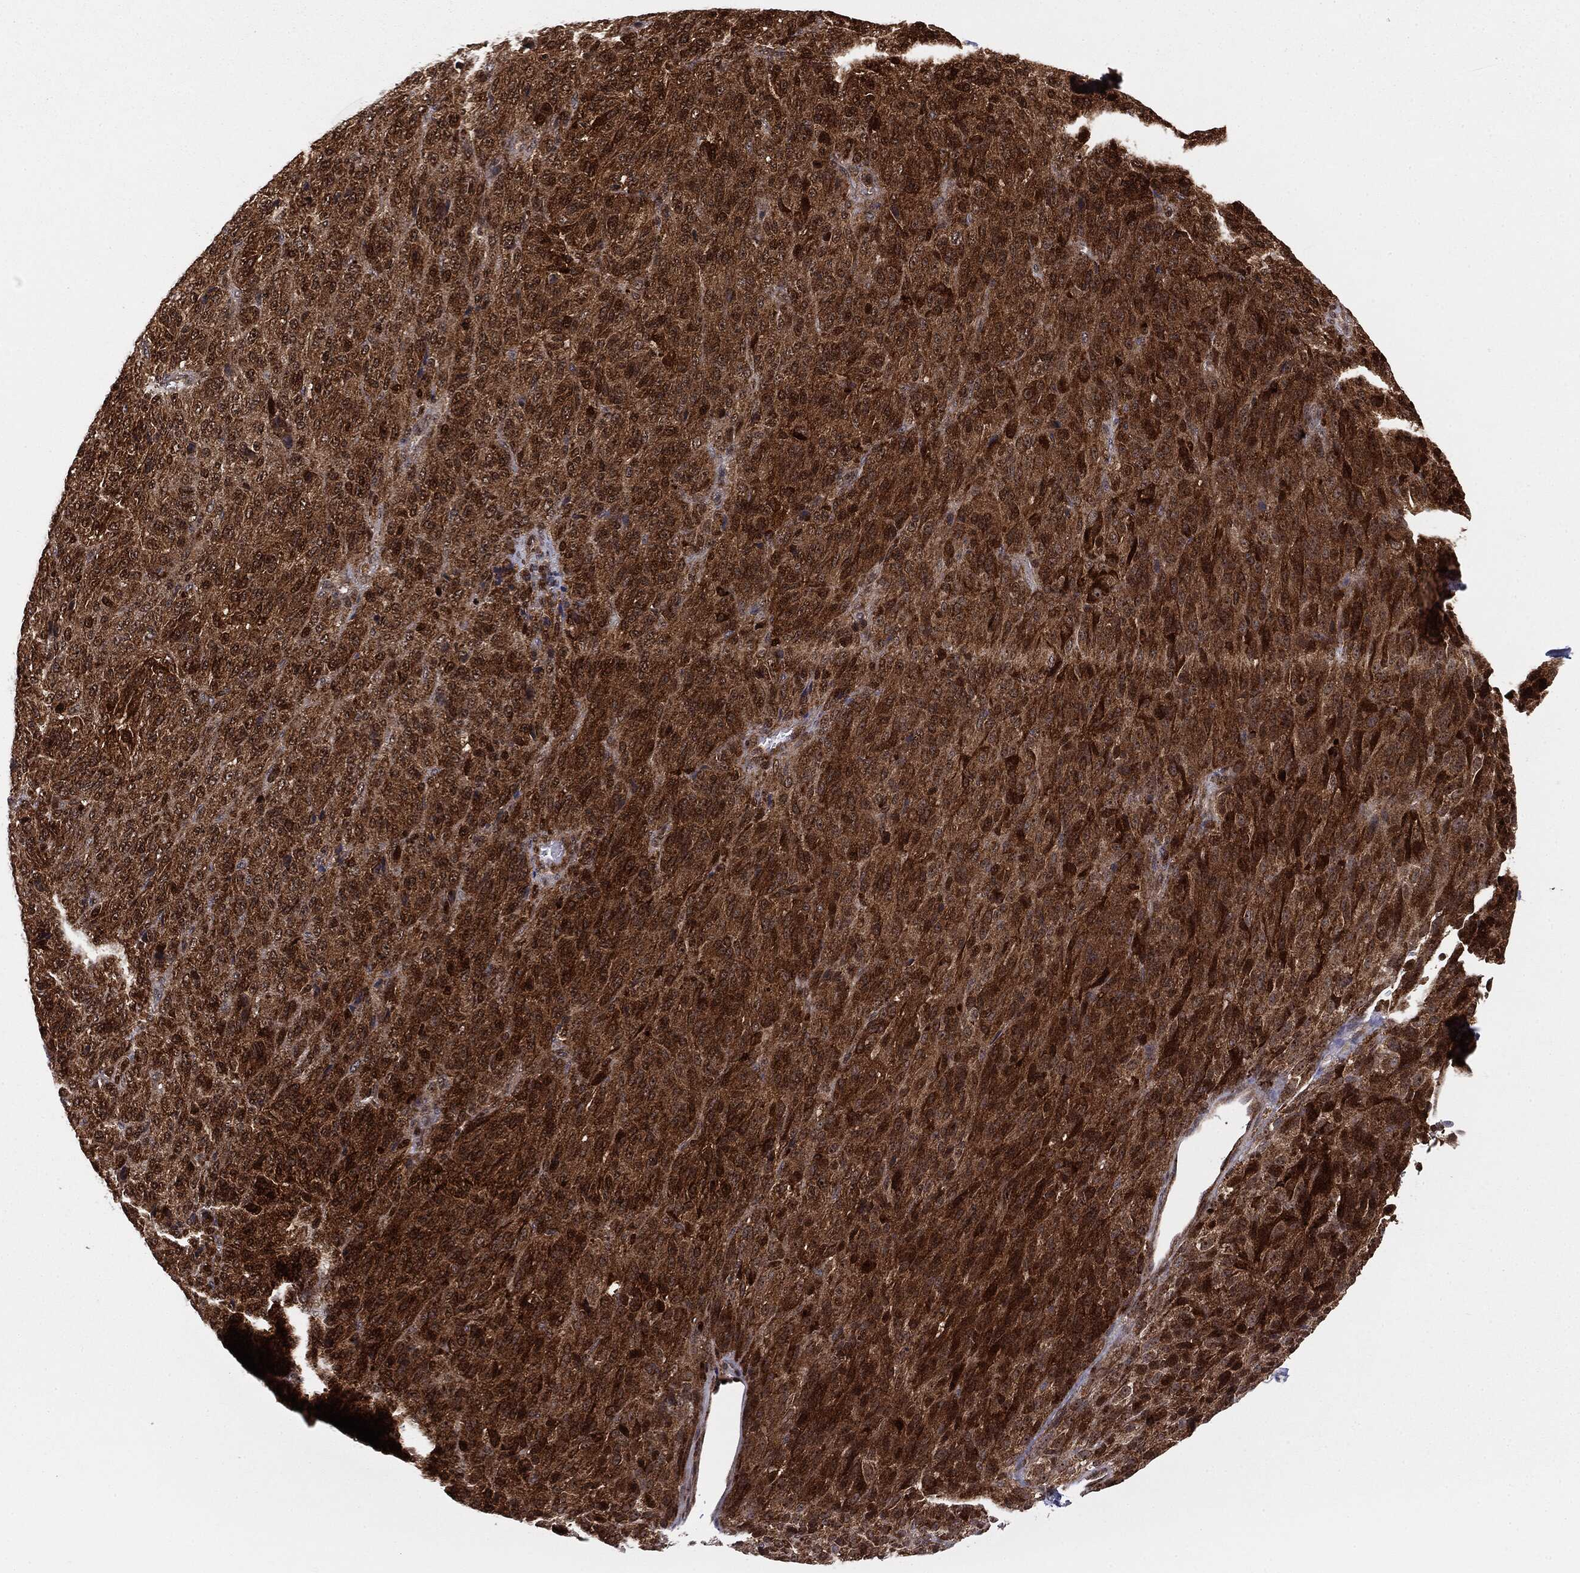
{"staining": {"intensity": "strong", "quantity": ">75%", "location": "cytoplasmic/membranous,nuclear"}, "tissue": "melanoma", "cell_type": "Tumor cells", "image_type": "cancer", "snomed": [{"axis": "morphology", "description": "Malignant melanoma, Metastatic site"}, {"axis": "topography", "description": "Brain"}], "caption": "Protein staining of malignant melanoma (metastatic site) tissue displays strong cytoplasmic/membranous and nuclear expression in about >75% of tumor cells.", "gene": "PTEN", "patient": {"sex": "female", "age": 56}}